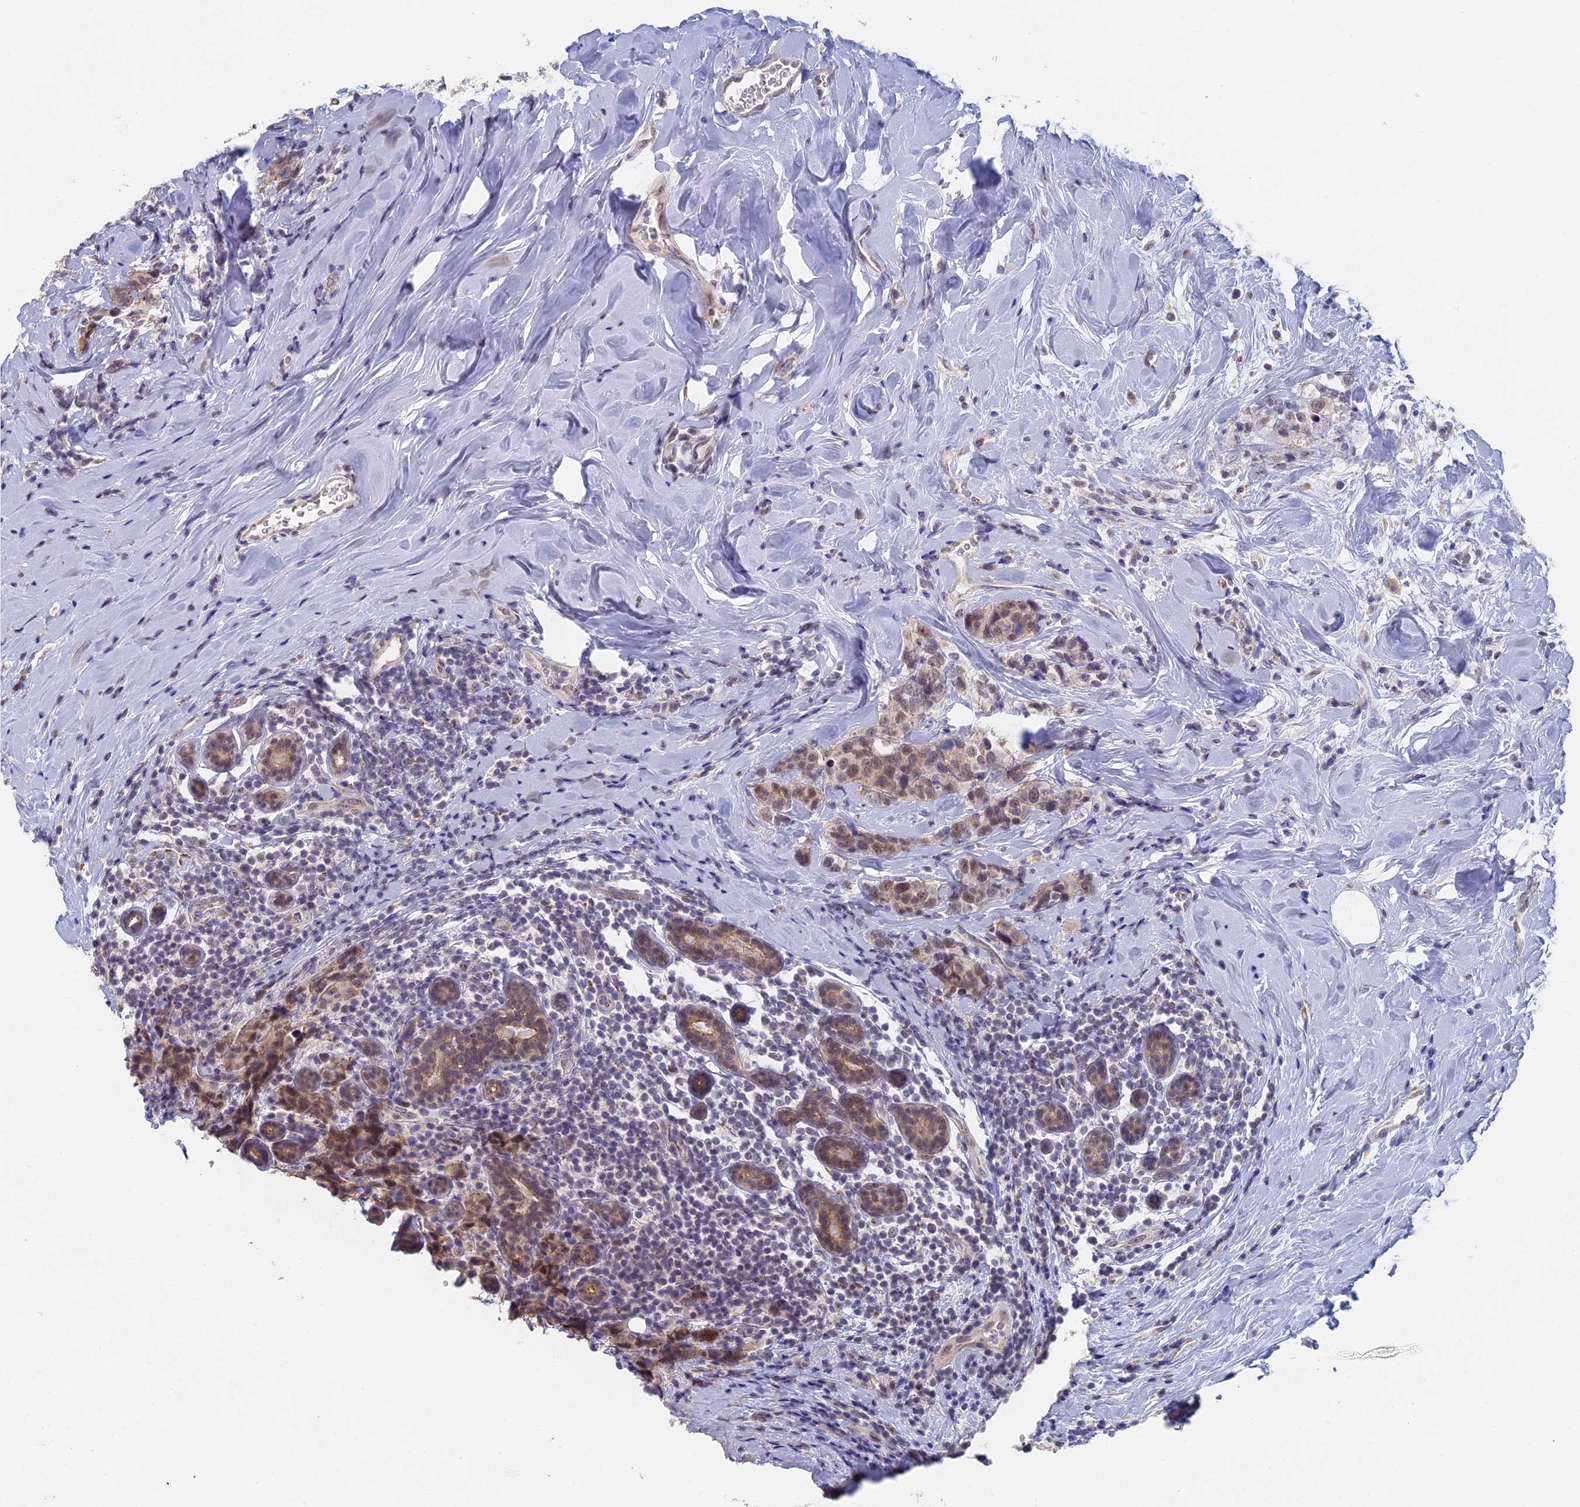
{"staining": {"intensity": "weak", "quantity": "25%-75%", "location": "cytoplasmic/membranous,nuclear"}, "tissue": "breast cancer", "cell_type": "Tumor cells", "image_type": "cancer", "snomed": [{"axis": "morphology", "description": "Lobular carcinoma"}, {"axis": "topography", "description": "Breast"}], "caption": "Approximately 25%-75% of tumor cells in breast cancer (lobular carcinoma) exhibit weak cytoplasmic/membranous and nuclear protein staining as visualized by brown immunohistochemical staining.", "gene": "GPATCH1", "patient": {"sex": "female", "age": 59}}